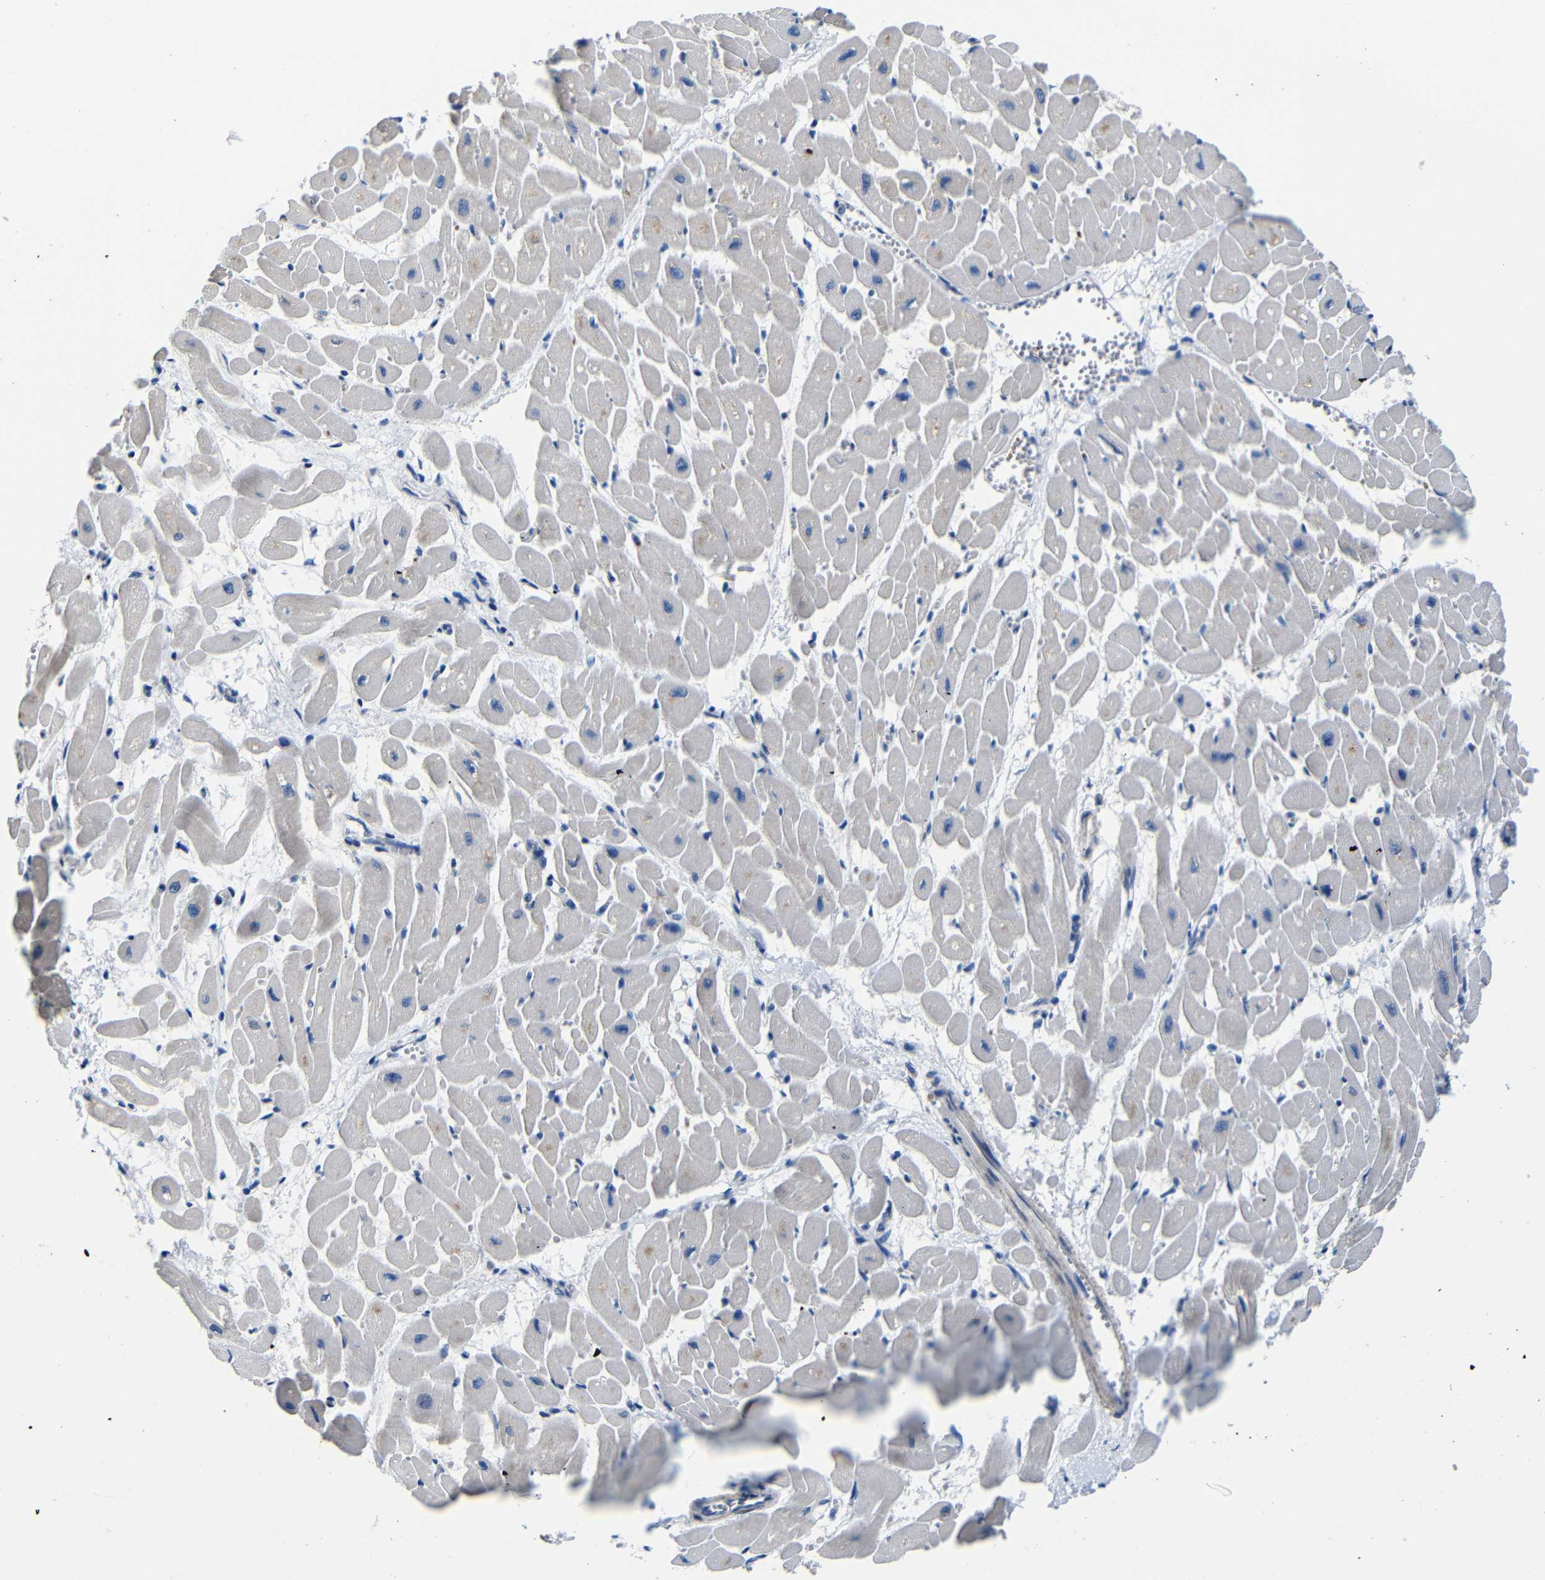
{"staining": {"intensity": "moderate", "quantity": "<25%", "location": "cytoplasmic/membranous"}, "tissue": "heart muscle", "cell_type": "Cardiomyocytes", "image_type": "normal", "snomed": [{"axis": "morphology", "description": "Normal tissue, NOS"}, {"axis": "topography", "description": "Heart"}], "caption": "Moderate cytoplasmic/membranous positivity for a protein is appreciated in approximately <25% of cardiomyocytes of benign heart muscle using immunohistochemistry.", "gene": "TNFAIP1", "patient": {"sex": "male", "age": 45}}